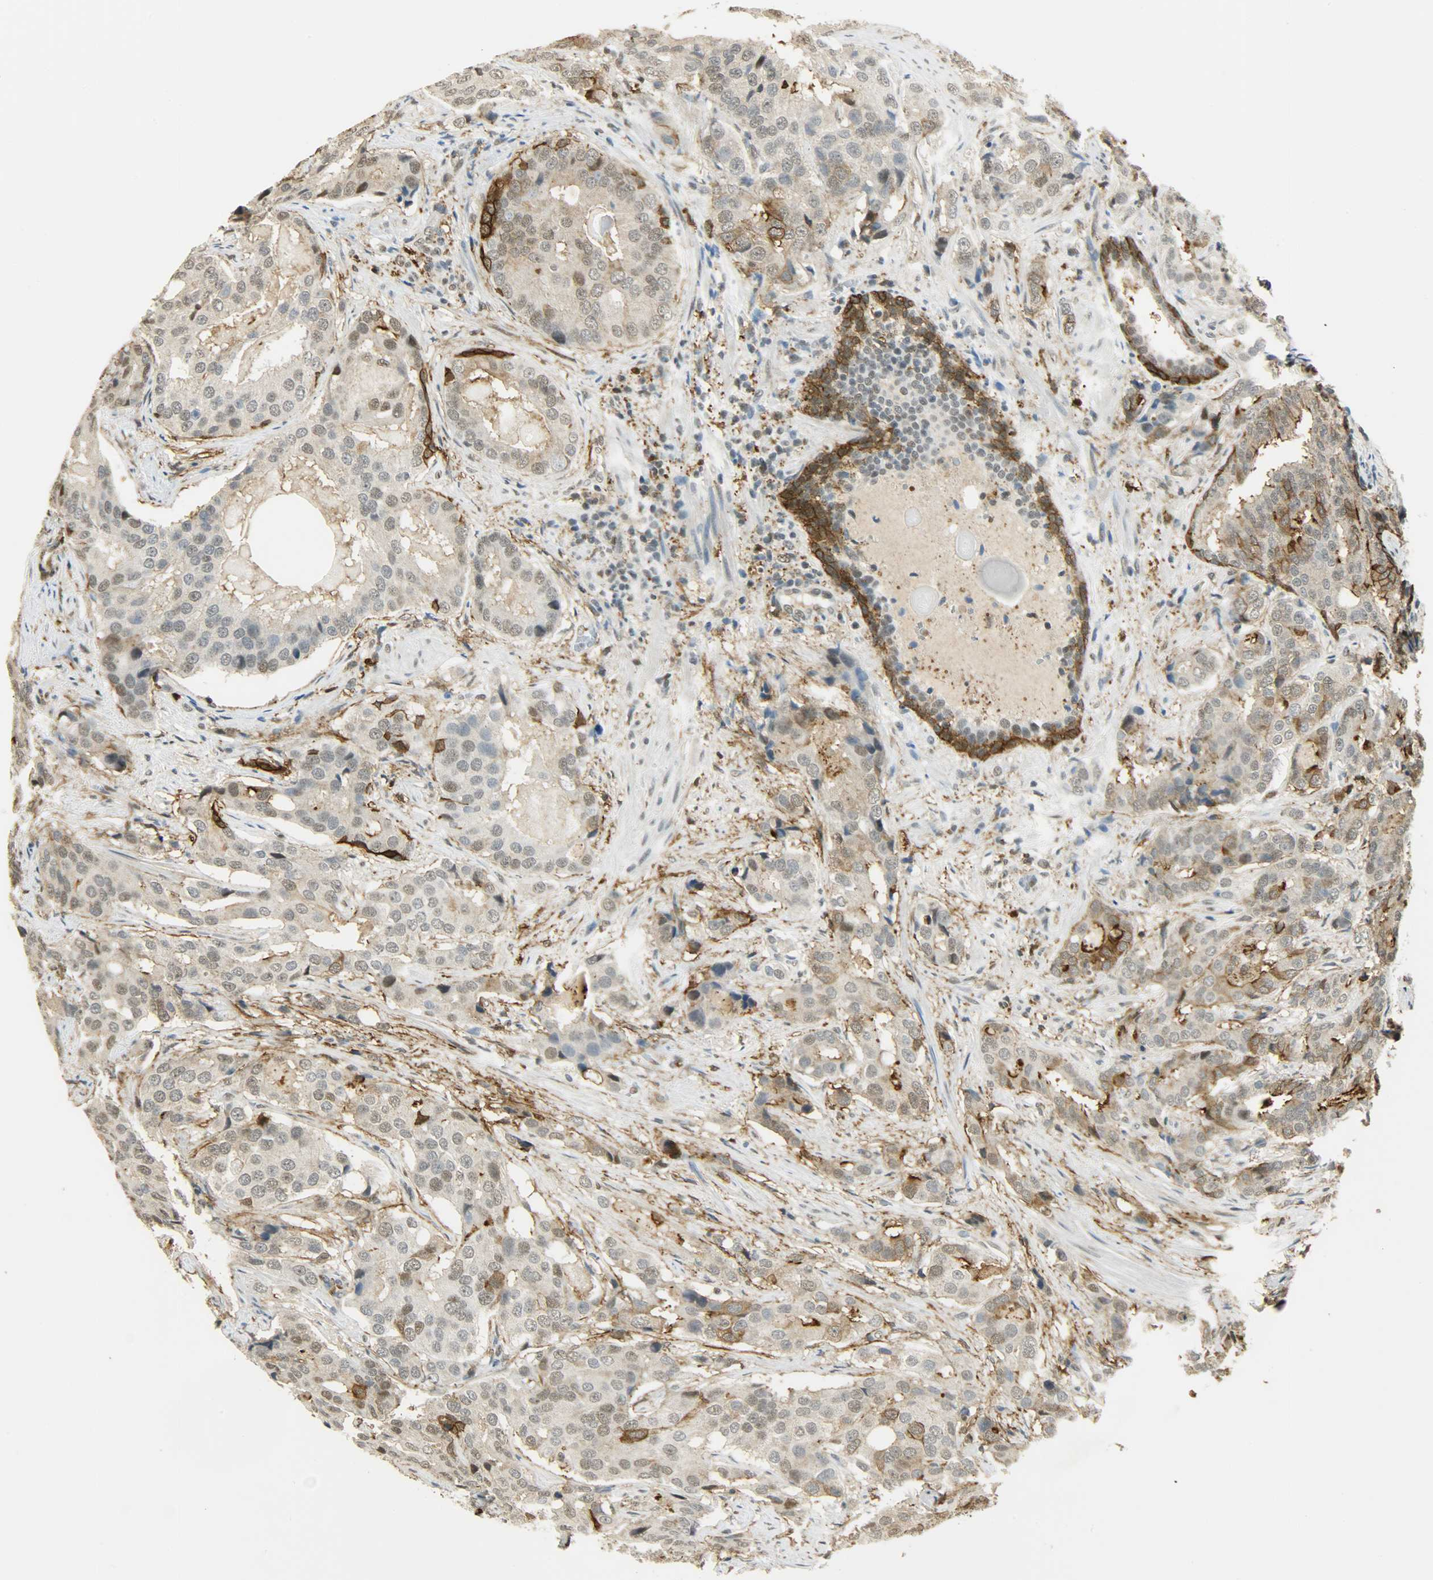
{"staining": {"intensity": "weak", "quantity": "25%-75%", "location": "nuclear"}, "tissue": "prostate cancer", "cell_type": "Tumor cells", "image_type": "cancer", "snomed": [{"axis": "morphology", "description": "Adenocarcinoma, High grade"}, {"axis": "topography", "description": "Prostate"}], "caption": "Tumor cells show weak nuclear expression in approximately 25%-75% of cells in prostate cancer. (brown staining indicates protein expression, while blue staining denotes nuclei).", "gene": "NGFR", "patient": {"sex": "male", "age": 58}}